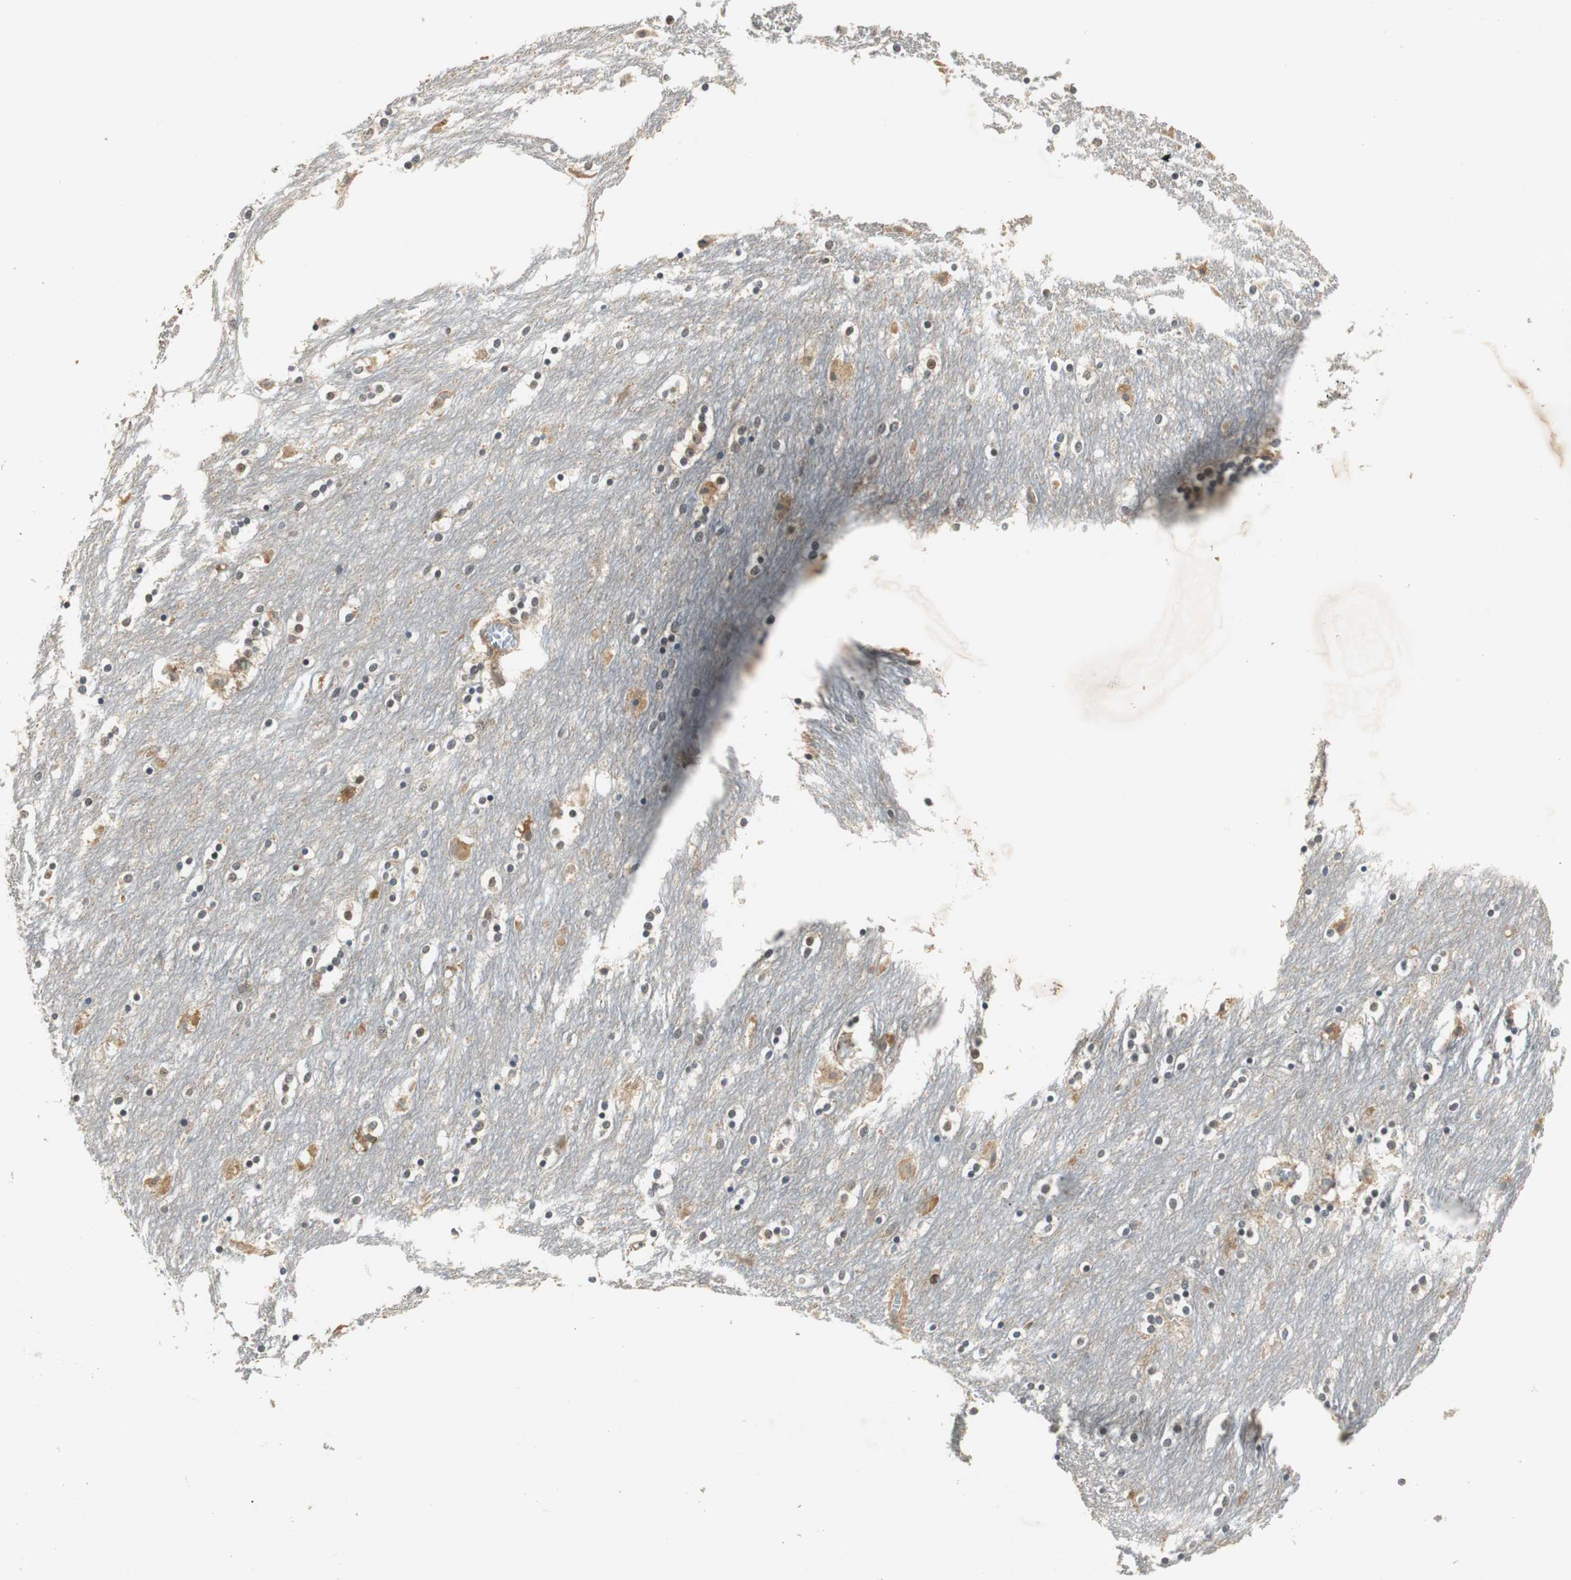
{"staining": {"intensity": "weak", "quantity": "25%-75%", "location": "cytoplasmic/membranous,nuclear"}, "tissue": "caudate", "cell_type": "Glial cells", "image_type": "normal", "snomed": [{"axis": "morphology", "description": "Normal tissue, NOS"}, {"axis": "topography", "description": "Lateral ventricle wall"}], "caption": "Immunohistochemical staining of normal caudate demonstrates low levels of weak cytoplasmic/membranous,nuclear staining in about 25%-75% of glial cells.", "gene": "PSMB4", "patient": {"sex": "female", "age": 54}}